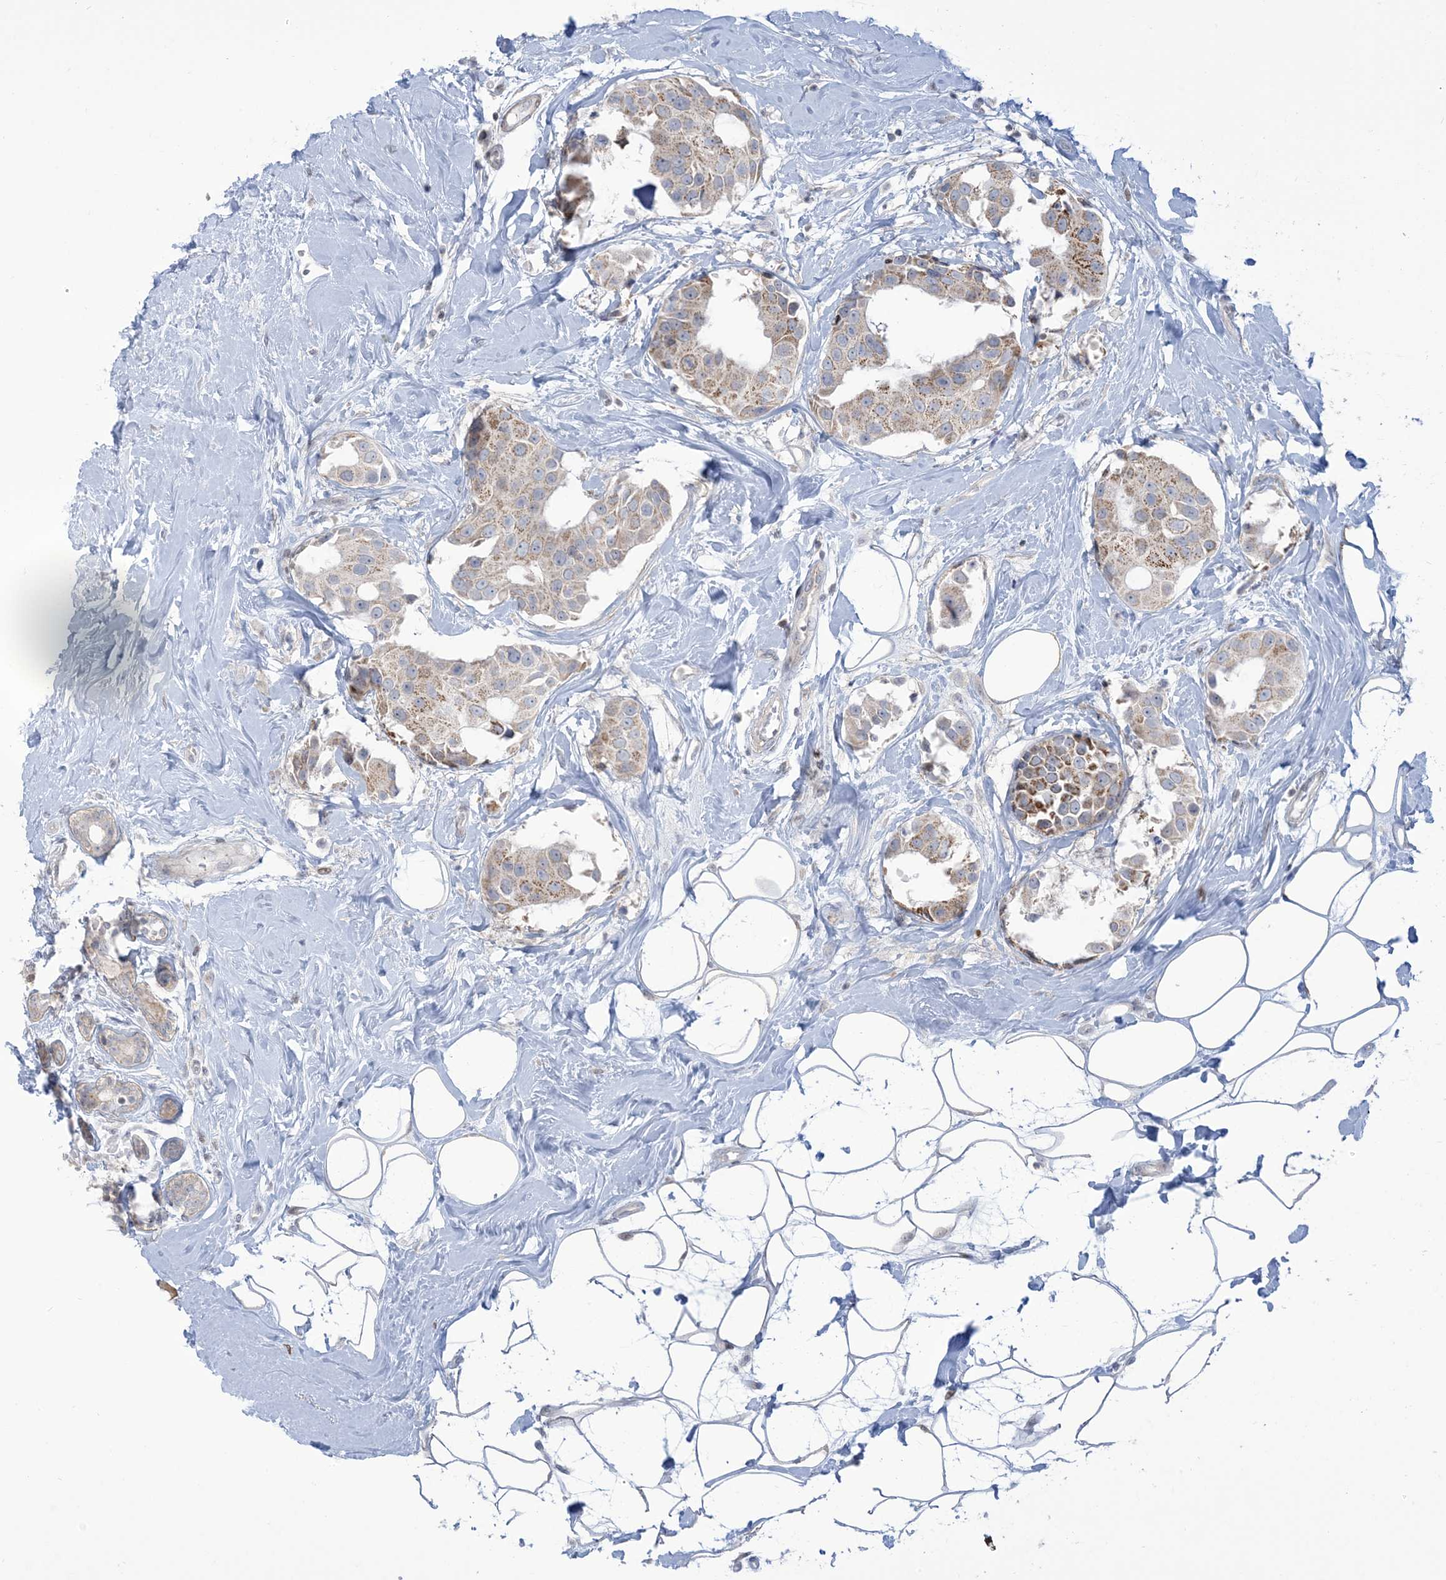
{"staining": {"intensity": "moderate", "quantity": "<25%", "location": "cytoplasmic/membranous"}, "tissue": "breast cancer", "cell_type": "Tumor cells", "image_type": "cancer", "snomed": [{"axis": "morphology", "description": "Normal tissue, NOS"}, {"axis": "morphology", "description": "Duct carcinoma"}, {"axis": "topography", "description": "Breast"}], "caption": "A brown stain labels moderate cytoplasmic/membranous staining of a protein in human breast cancer tumor cells.", "gene": "AFTPH", "patient": {"sex": "female", "age": 39}}